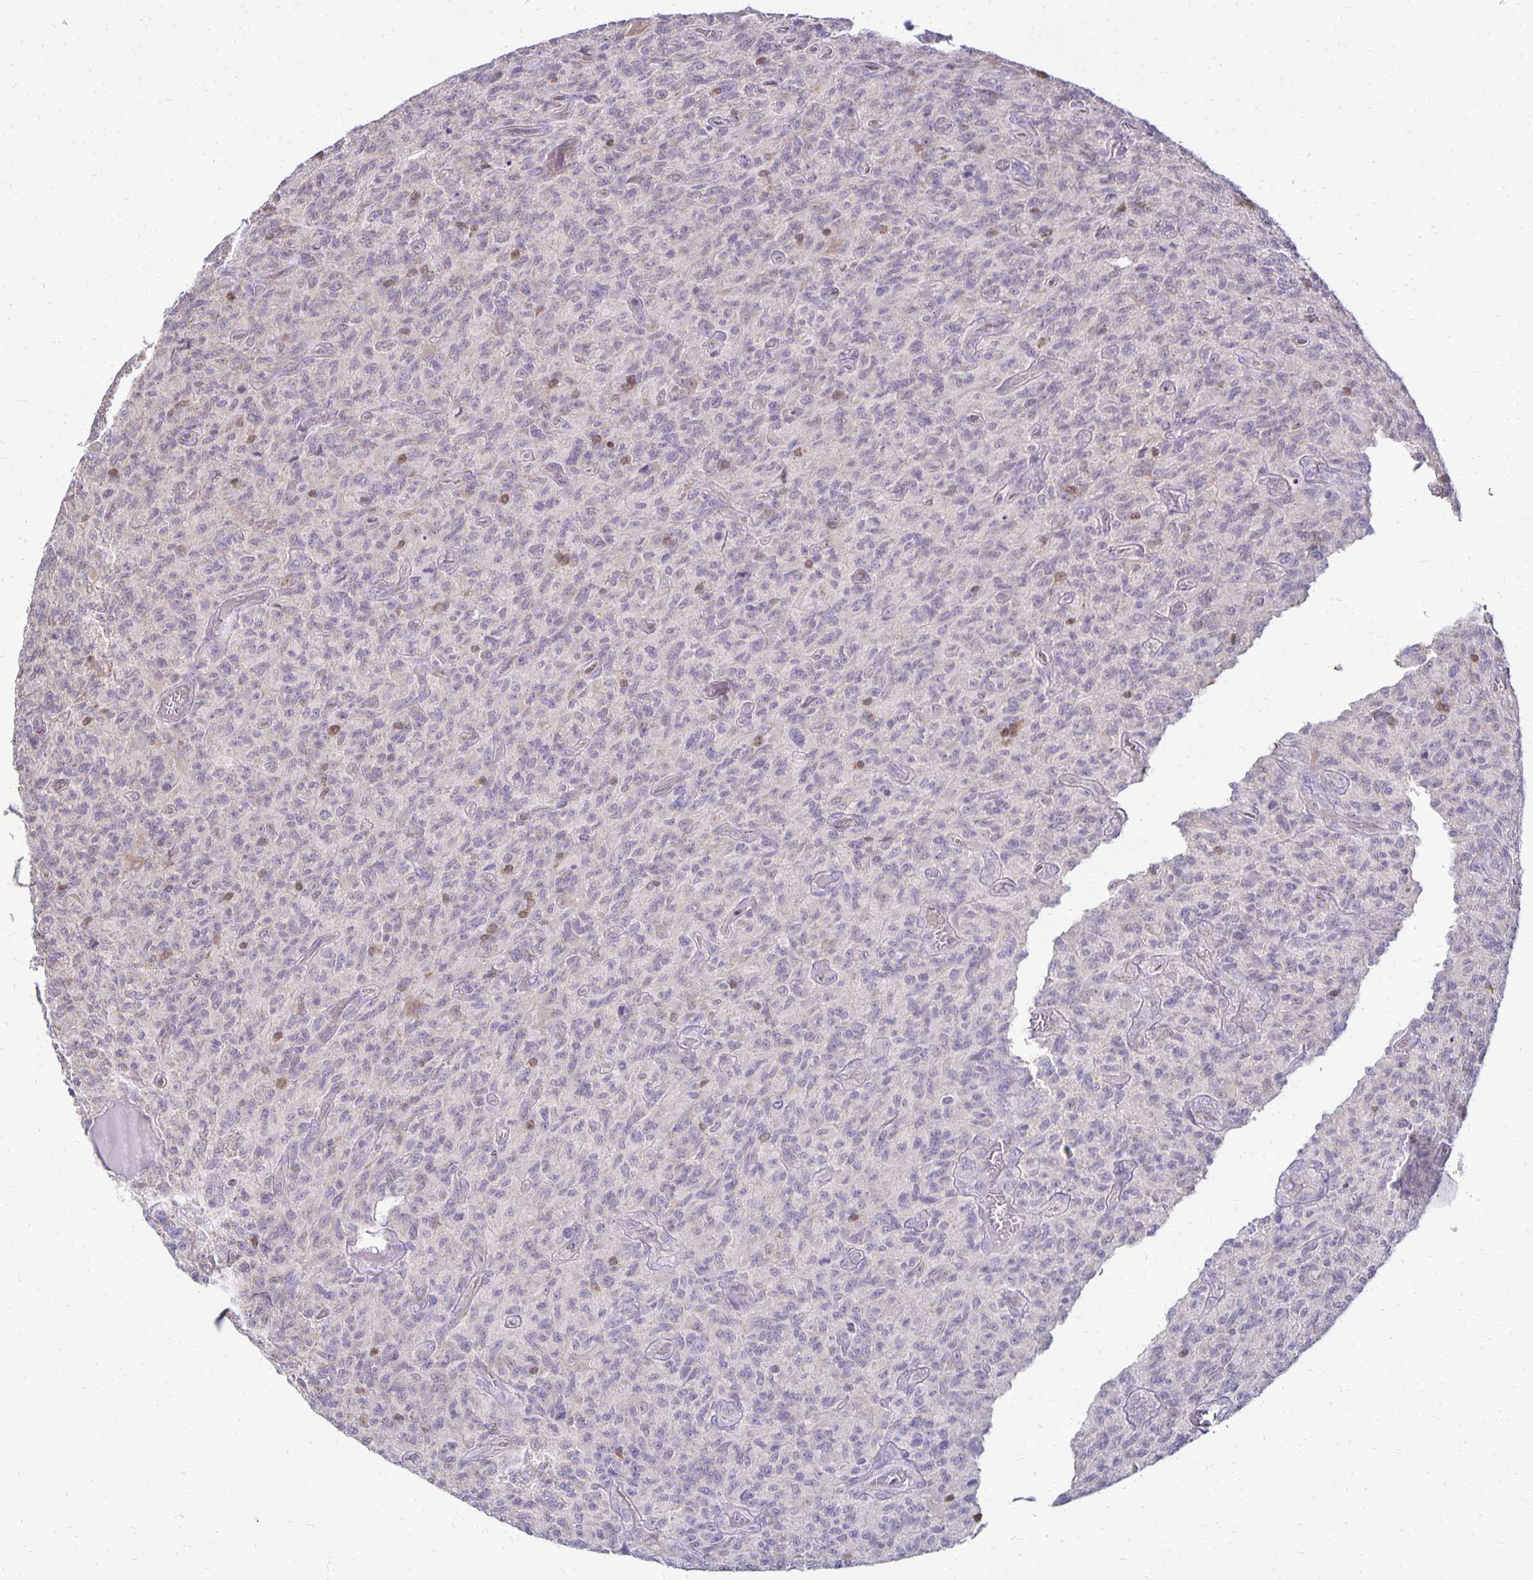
{"staining": {"intensity": "weak", "quantity": "25%-75%", "location": "cytoplasmic/membranous"}, "tissue": "glioma", "cell_type": "Tumor cells", "image_type": "cancer", "snomed": [{"axis": "morphology", "description": "Glioma, malignant, High grade"}, {"axis": "topography", "description": "Brain"}], "caption": "An image of human high-grade glioma (malignant) stained for a protein shows weak cytoplasmic/membranous brown staining in tumor cells.", "gene": "FN3K", "patient": {"sex": "male", "age": 61}}